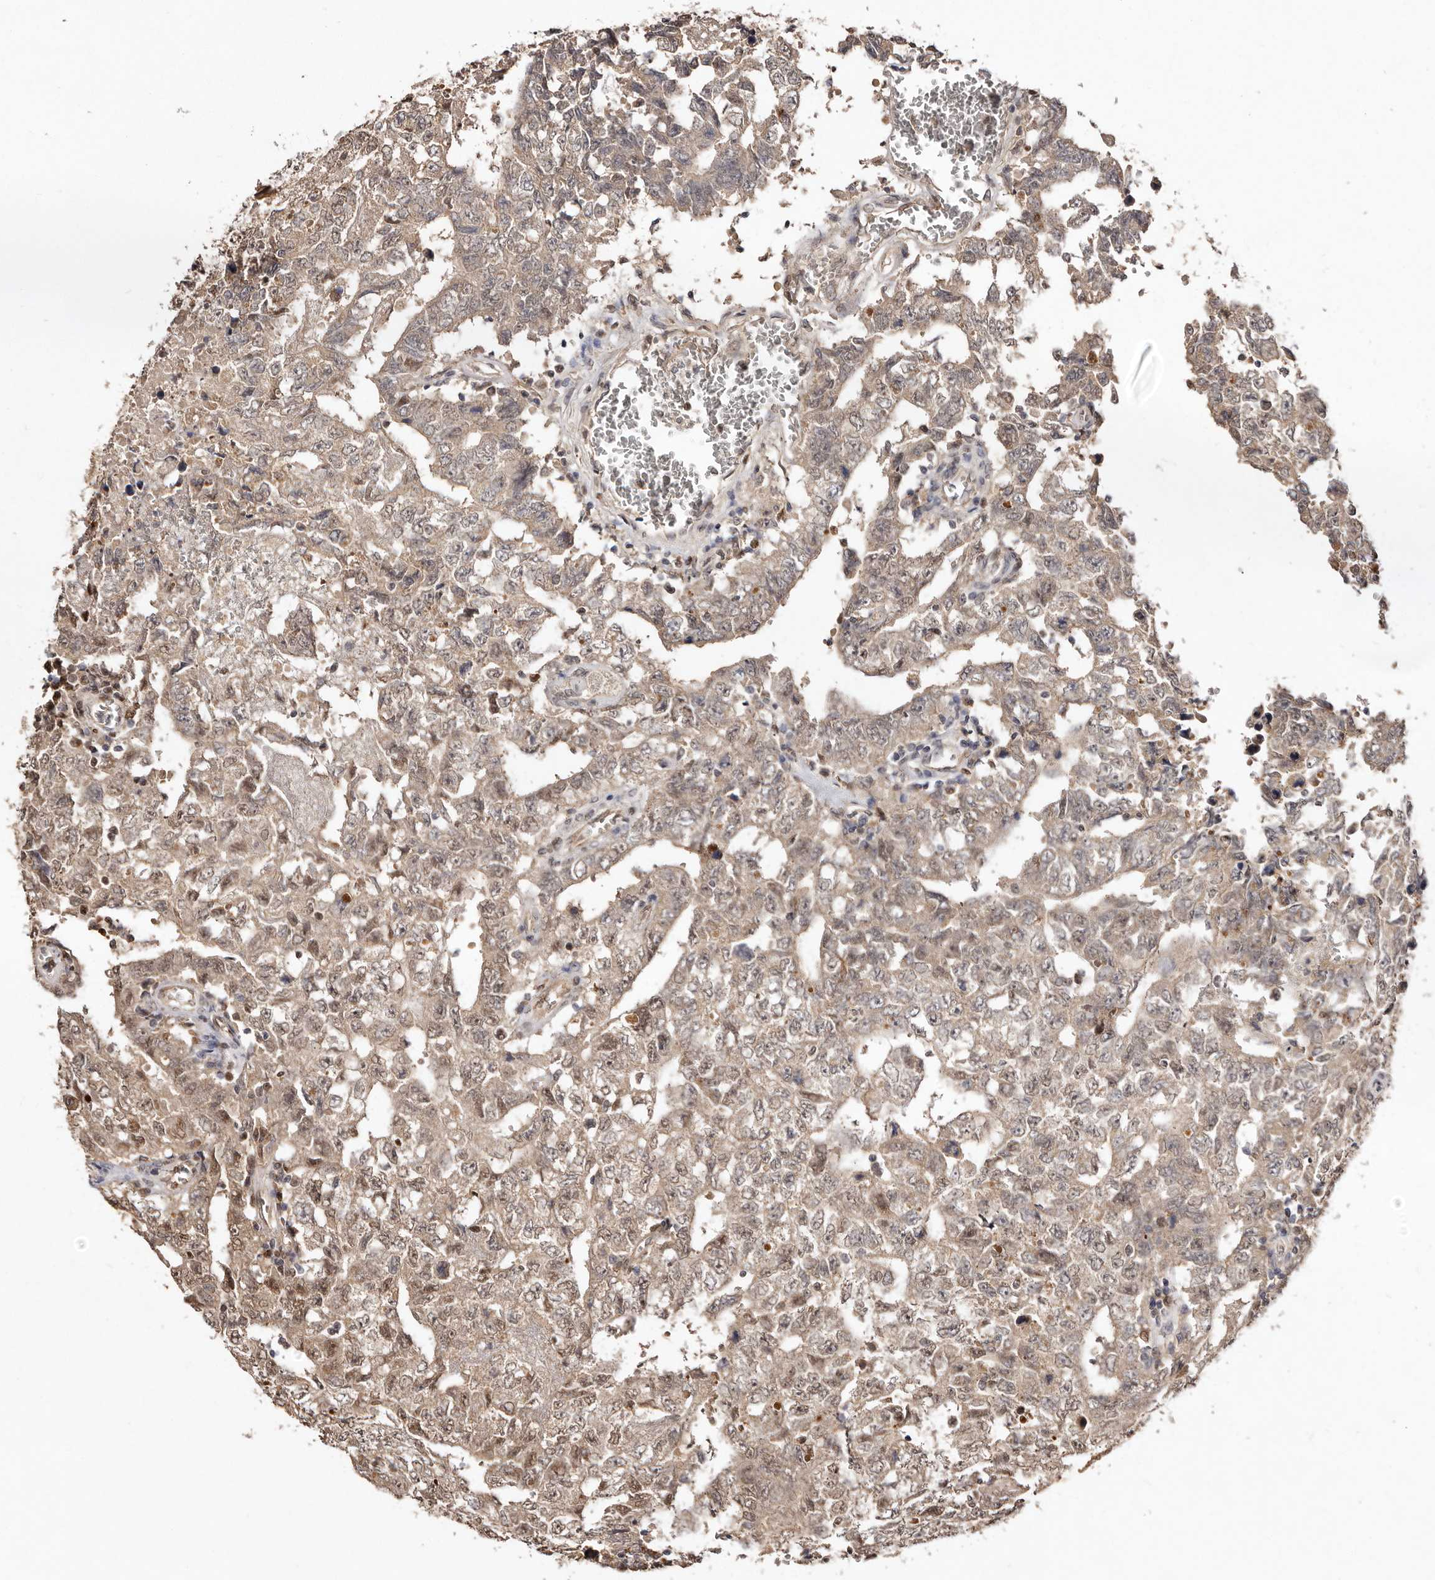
{"staining": {"intensity": "weak", "quantity": ">75%", "location": "cytoplasmic/membranous,nuclear"}, "tissue": "testis cancer", "cell_type": "Tumor cells", "image_type": "cancer", "snomed": [{"axis": "morphology", "description": "Carcinoma, Embryonal, NOS"}, {"axis": "topography", "description": "Testis"}], "caption": "Protein staining displays weak cytoplasmic/membranous and nuclear staining in approximately >75% of tumor cells in testis cancer.", "gene": "NOTCH1", "patient": {"sex": "male", "age": 26}}